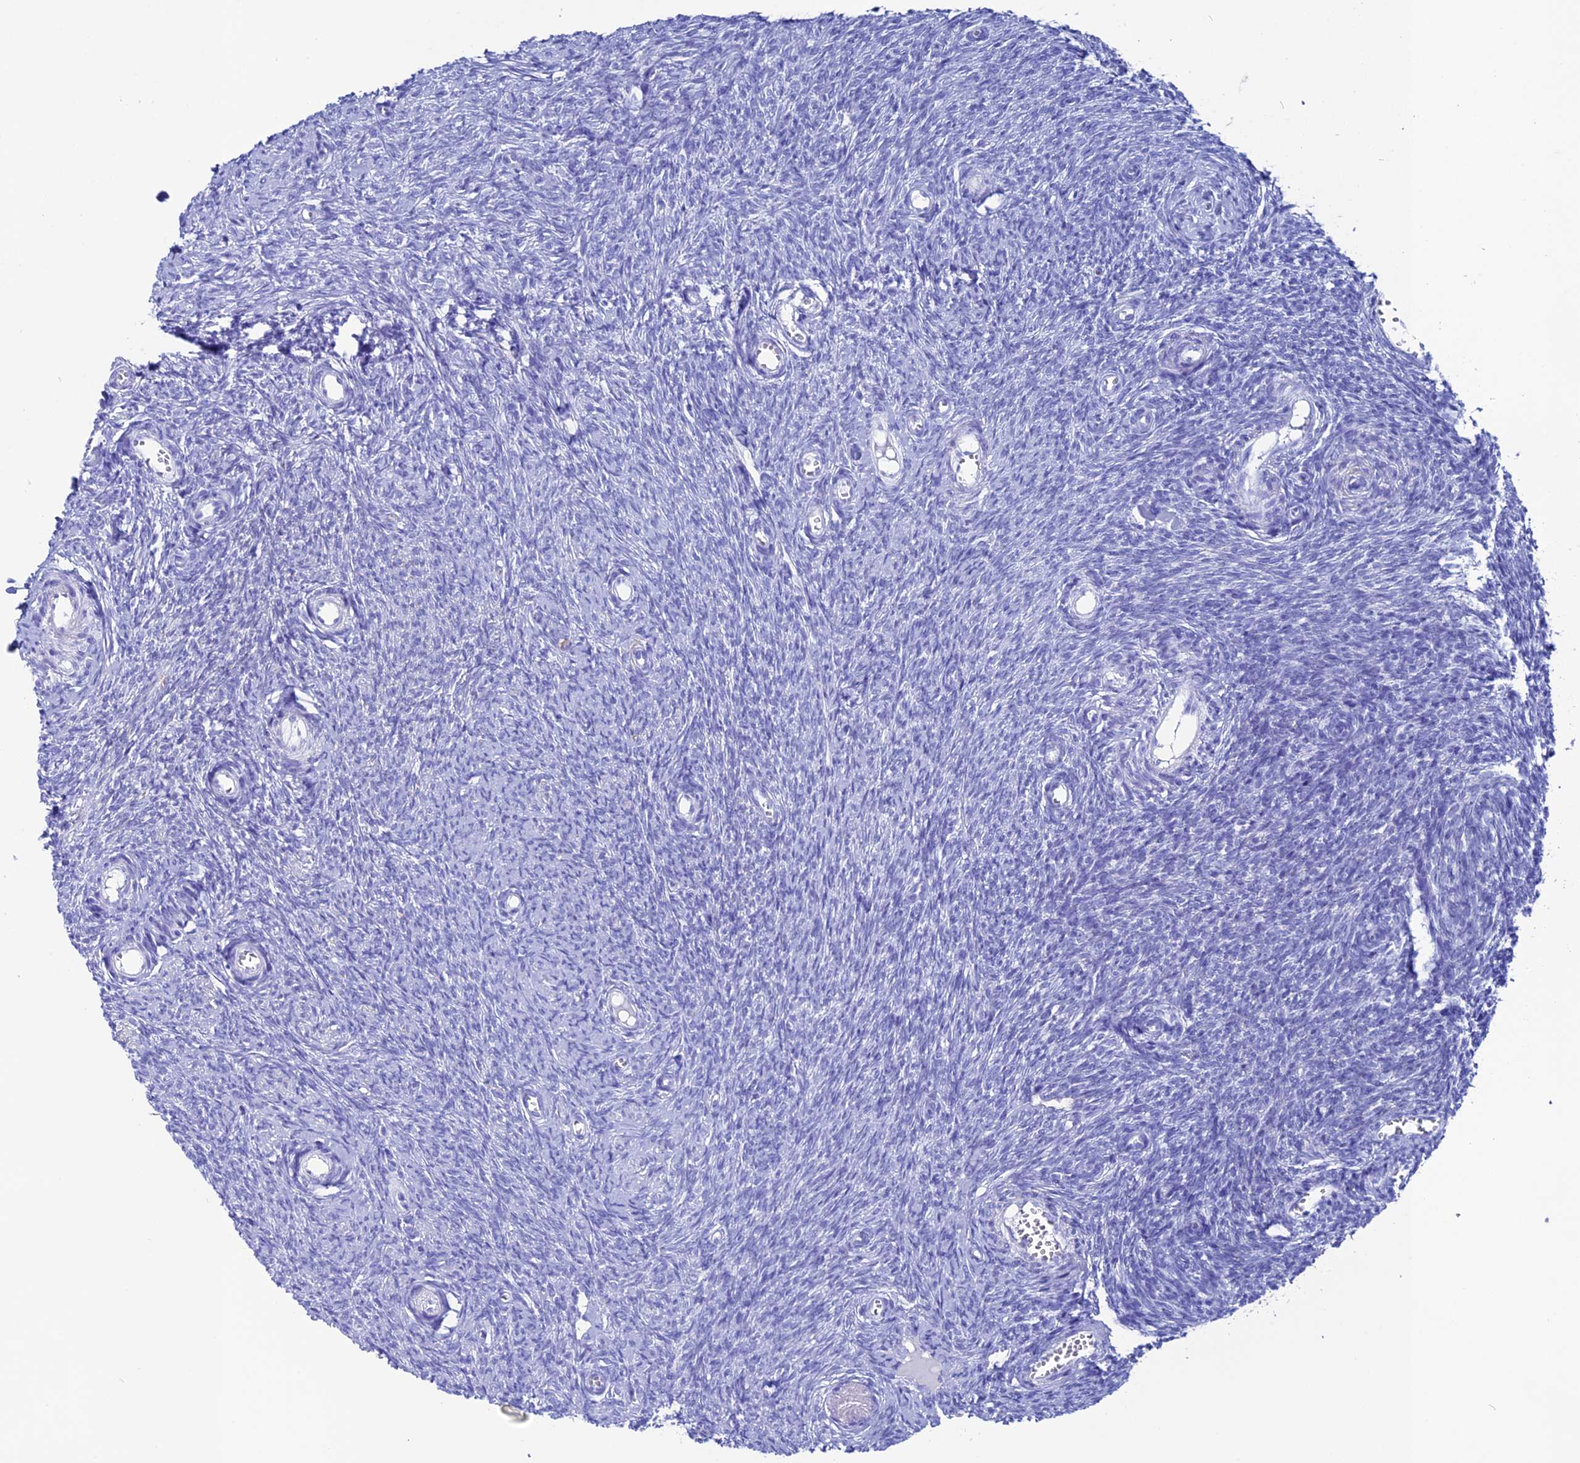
{"staining": {"intensity": "strong", "quantity": "25%-75%", "location": "cytoplasmic/membranous"}, "tissue": "ovary", "cell_type": "Follicle cells", "image_type": "normal", "snomed": [{"axis": "morphology", "description": "Normal tissue, NOS"}, {"axis": "topography", "description": "Ovary"}], "caption": "Benign ovary shows strong cytoplasmic/membranous staining in about 25%-75% of follicle cells.", "gene": "ANKRD29", "patient": {"sex": "female", "age": 44}}